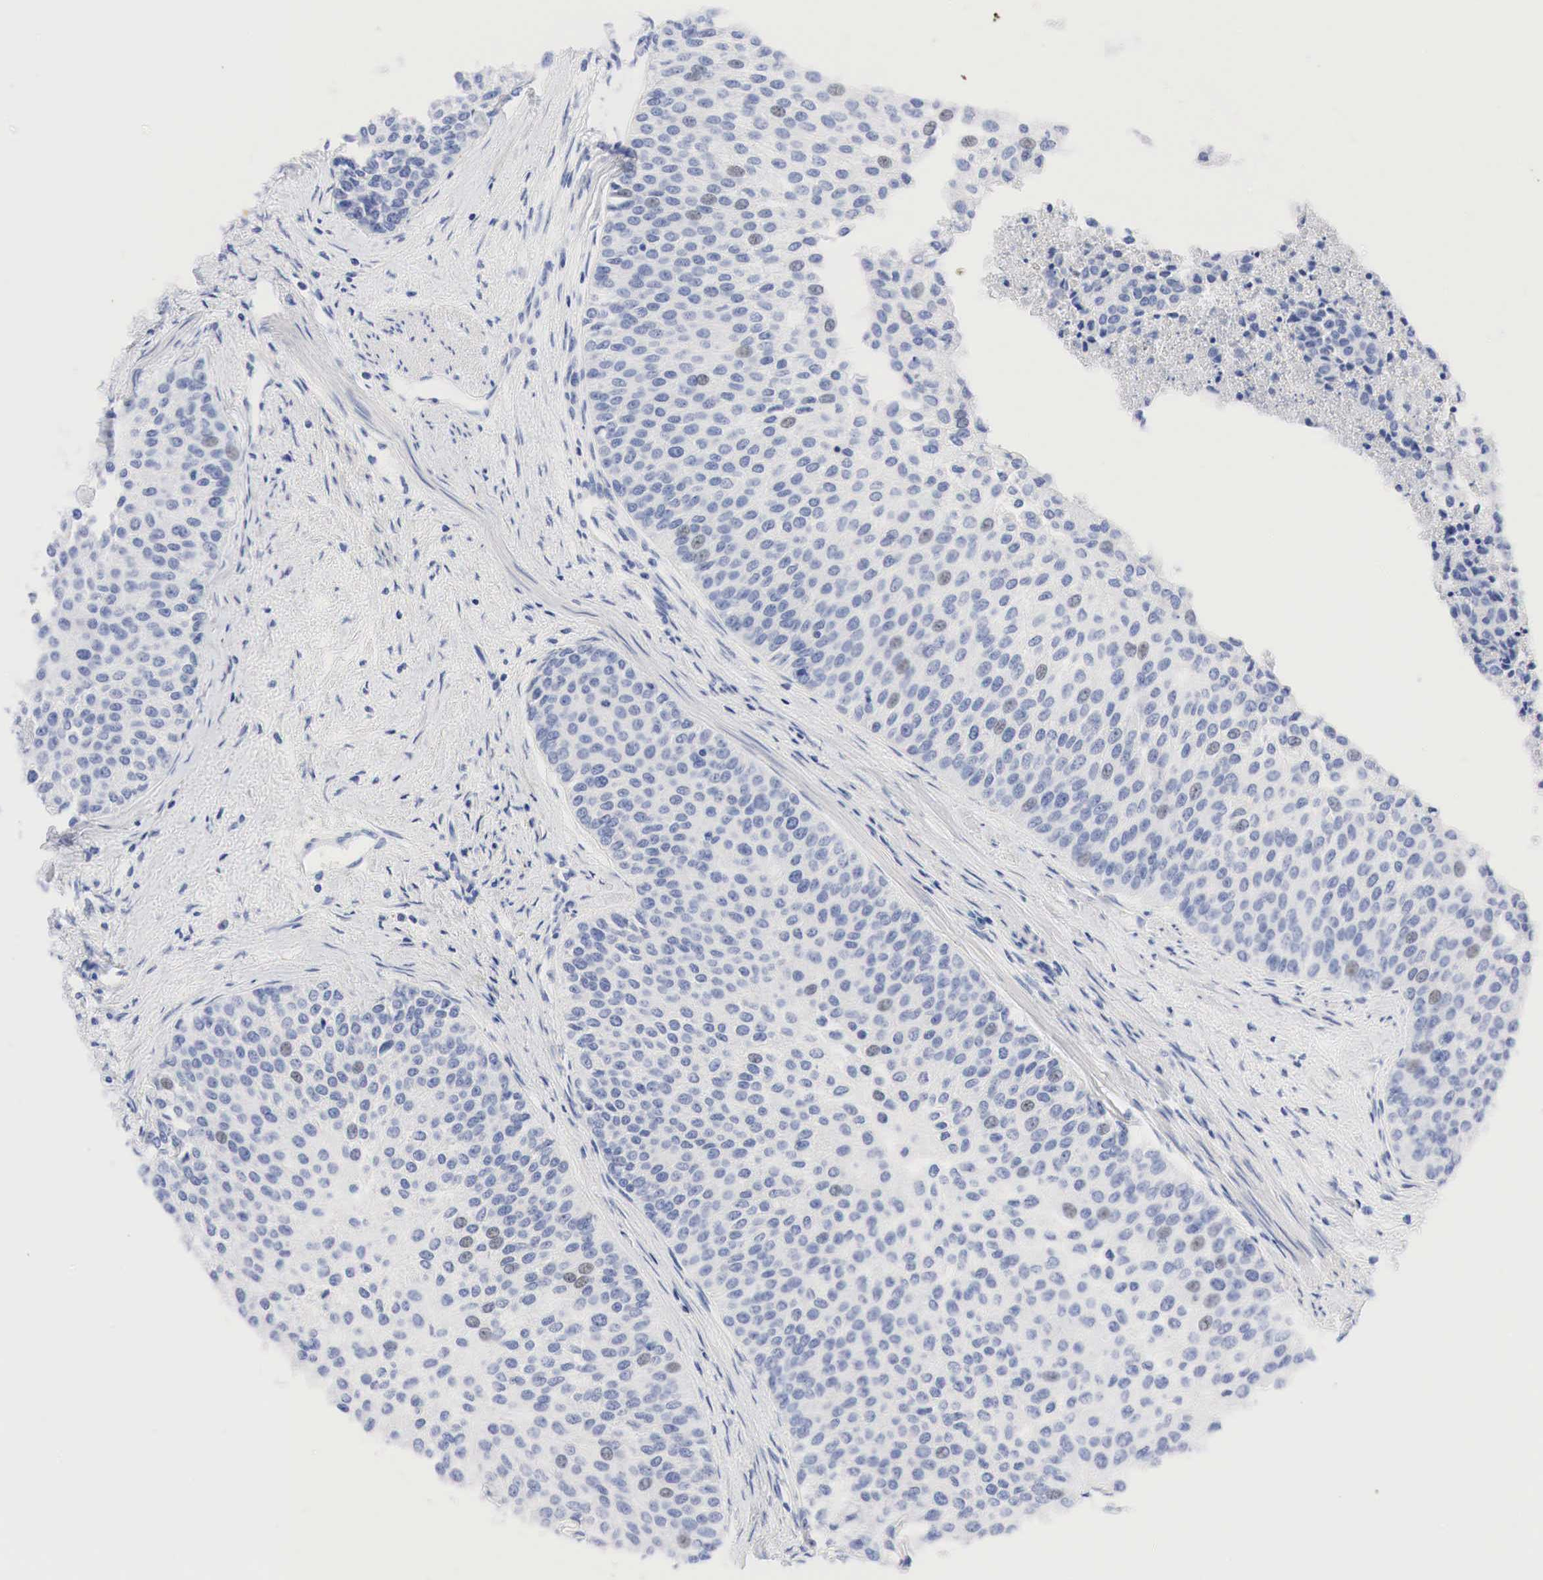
{"staining": {"intensity": "weak", "quantity": "<25%", "location": "nuclear"}, "tissue": "urothelial cancer", "cell_type": "Tumor cells", "image_type": "cancer", "snomed": [{"axis": "morphology", "description": "Urothelial carcinoma, Low grade"}, {"axis": "topography", "description": "Urinary bladder"}], "caption": "This is an immunohistochemistry (IHC) photomicrograph of urothelial cancer. There is no expression in tumor cells.", "gene": "NKX2-1", "patient": {"sex": "female", "age": 73}}